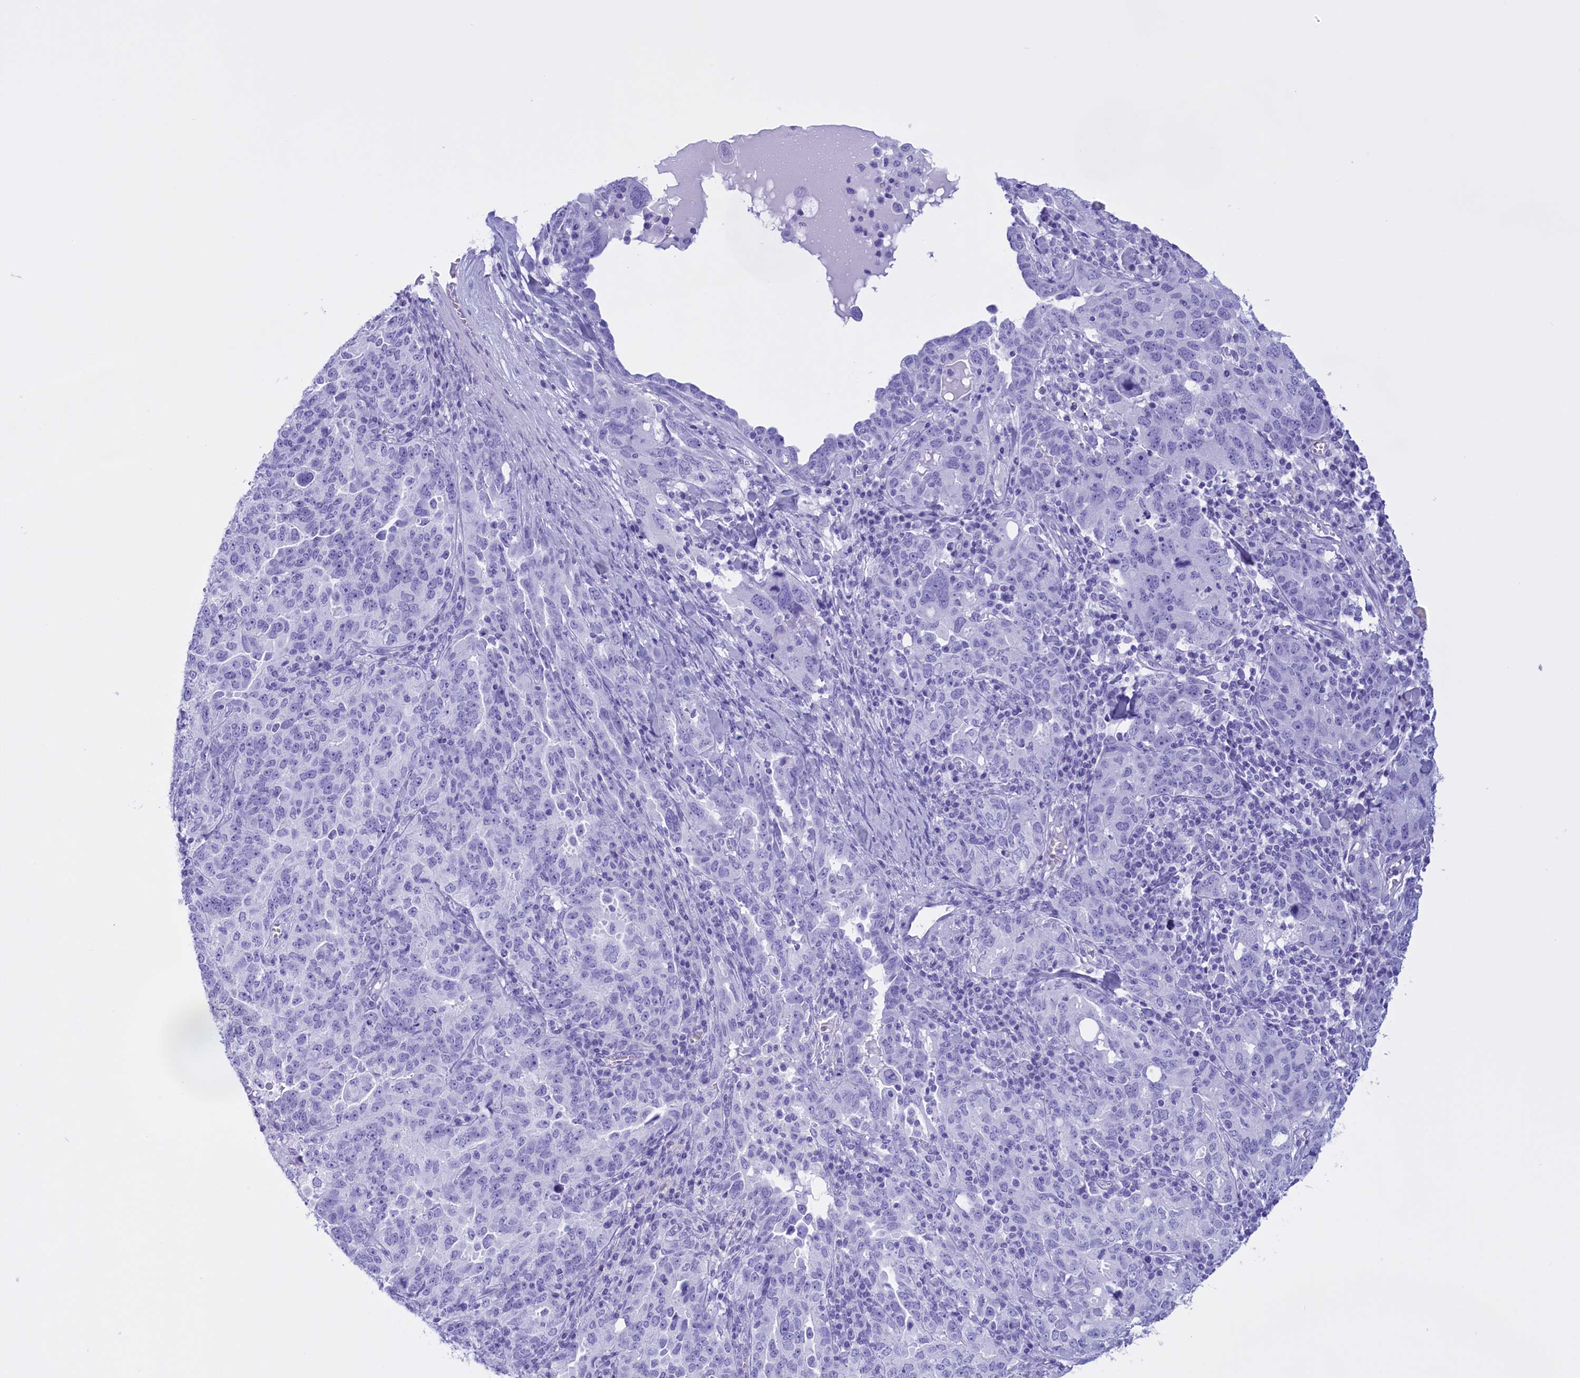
{"staining": {"intensity": "negative", "quantity": "none", "location": "none"}, "tissue": "ovarian cancer", "cell_type": "Tumor cells", "image_type": "cancer", "snomed": [{"axis": "morphology", "description": "Carcinoma, endometroid"}, {"axis": "topography", "description": "Ovary"}], "caption": "Ovarian cancer (endometroid carcinoma) stained for a protein using immunohistochemistry reveals no staining tumor cells.", "gene": "BRI3", "patient": {"sex": "female", "age": 62}}